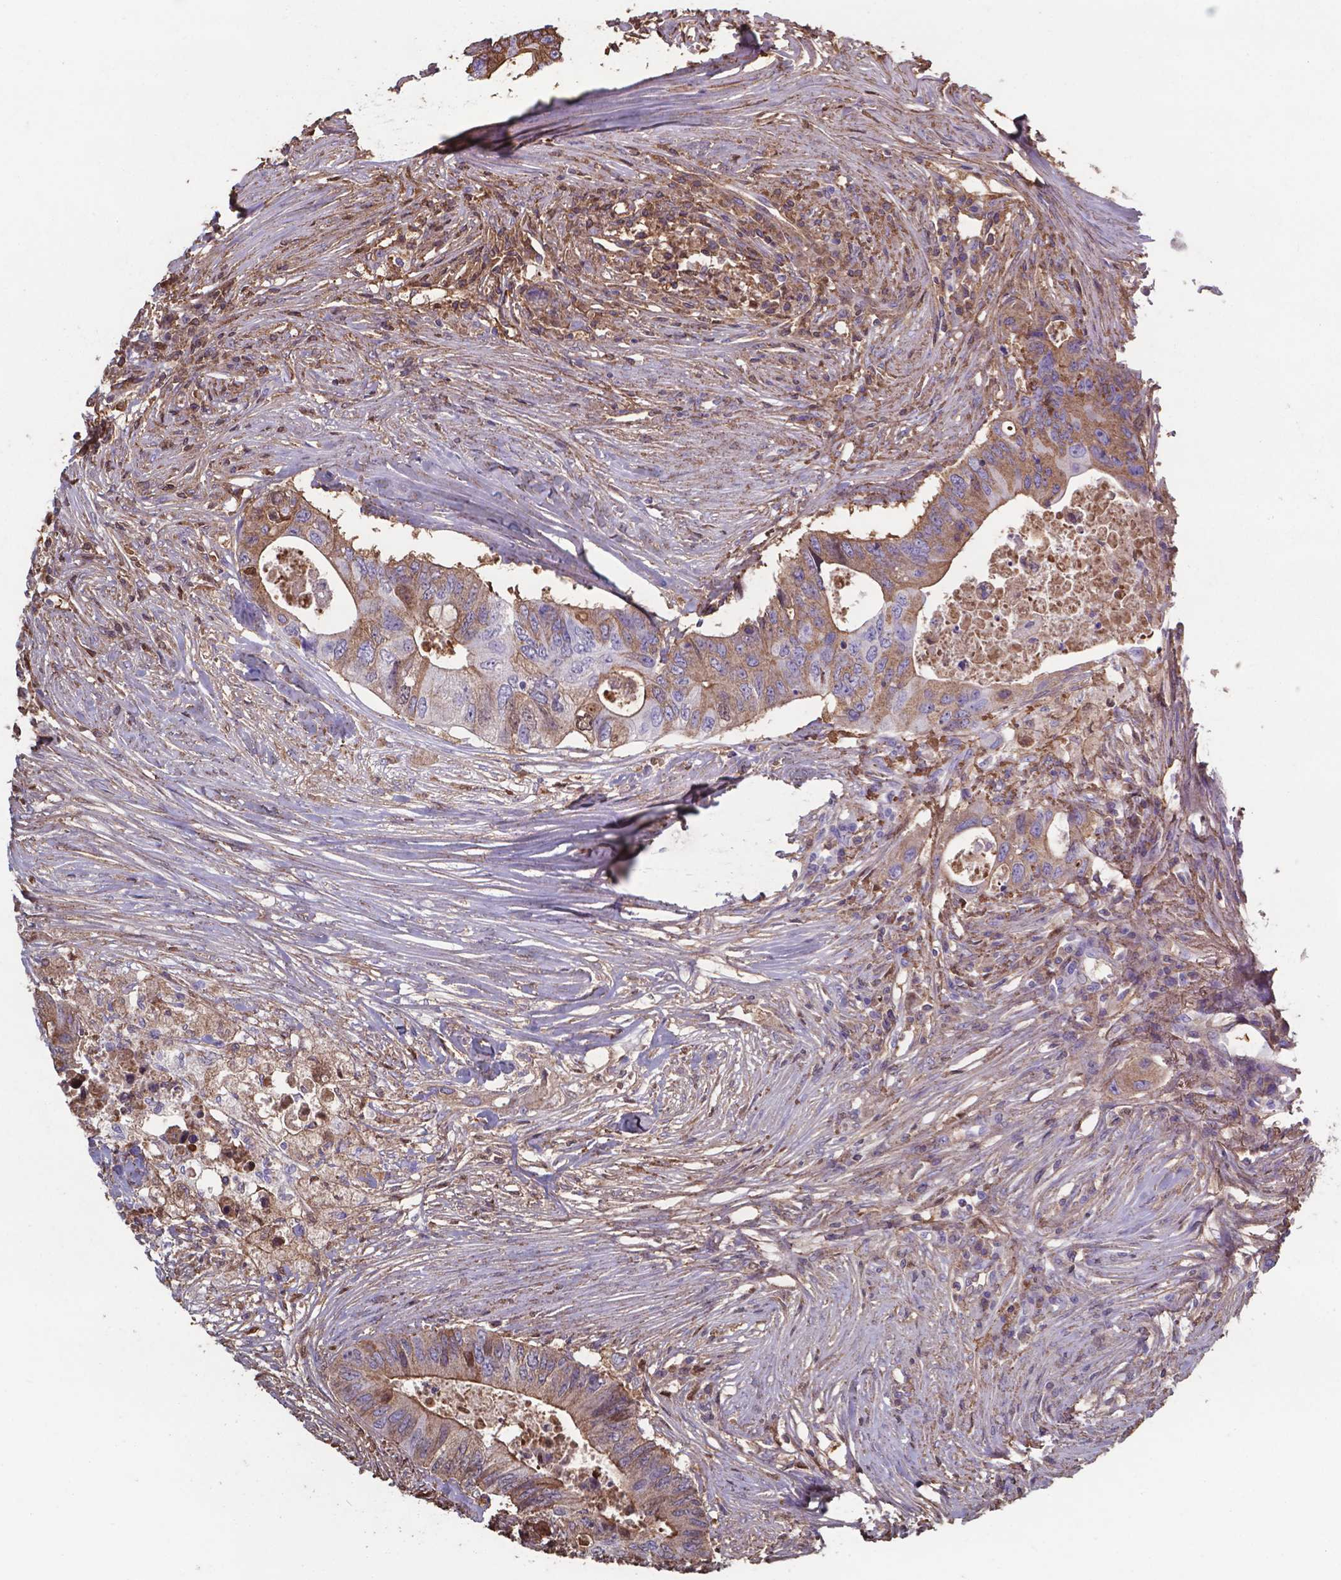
{"staining": {"intensity": "moderate", "quantity": ">75%", "location": "cytoplasmic/membranous"}, "tissue": "colorectal cancer", "cell_type": "Tumor cells", "image_type": "cancer", "snomed": [{"axis": "morphology", "description": "Adenocarcinoma, NOS"}, {"axis": "topography", "description": "Colon"}], "caption": "Moderate cytoplasmic/membranous expression is appreciated in approximately >75% of tumor cells in colorectal adenocarcinoma.", "gene": "SERPINA1", "patient": {"sex": "male", "age": 71}}